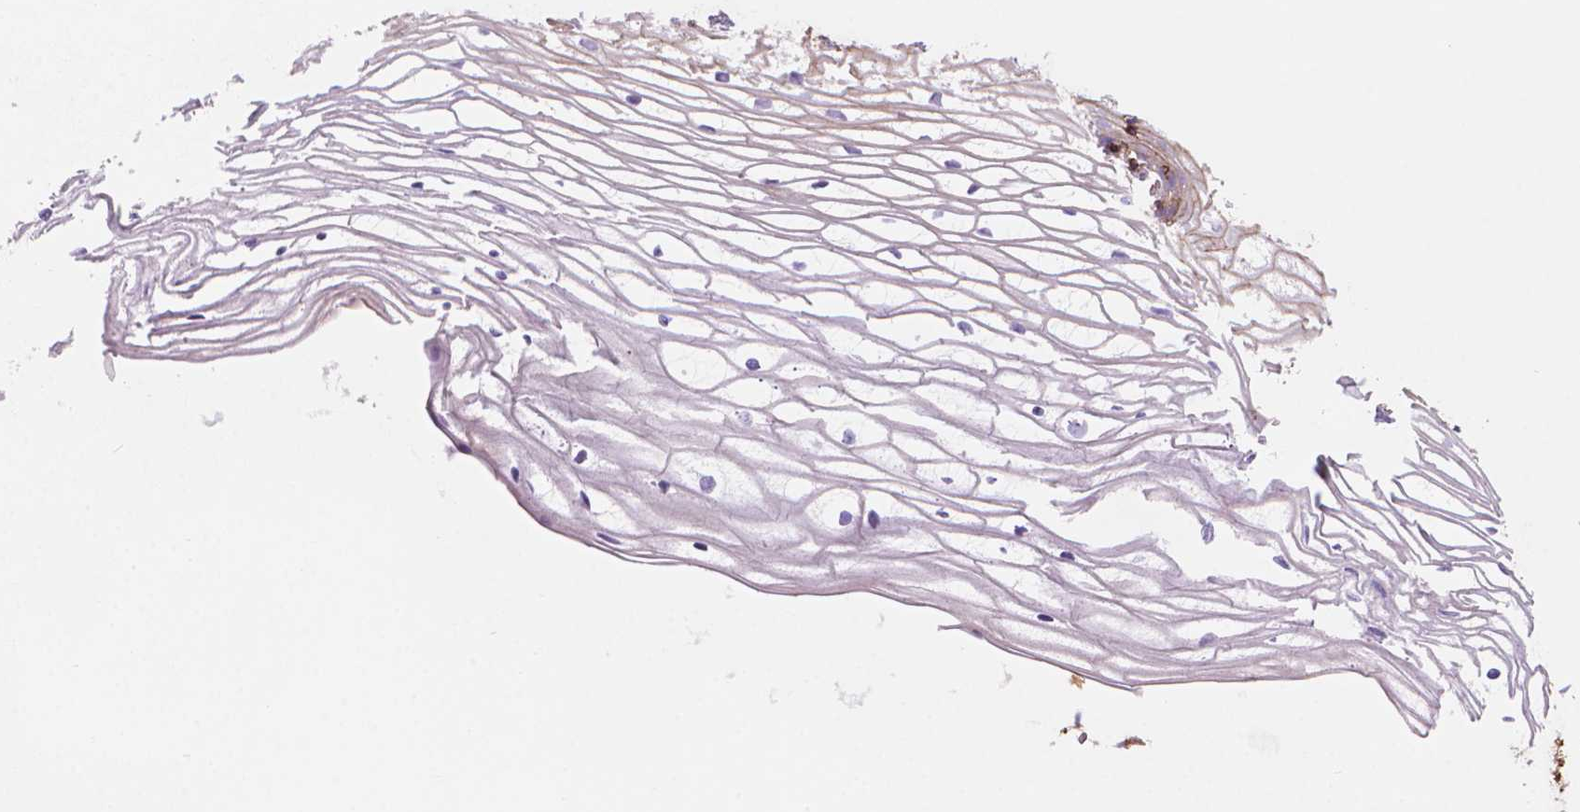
{"staining": {"intensity": "moderate", "quantity": ">75%", "location": "cytoplasmic/membranous"}, "tissue": "cervix", "cell_type": "Glandular cells", "image_type": "normal", "snomed": [{"axis": "morphology", "description": "Normal tissue, NOS"}, {"axis": "topography", "description": "Cervix"}], "caption": "The immunohistochemical stain labels moderate cytoplasmic/membranous expression in glandular cells of normal cervix. The staining was performed using DAB (3,3'-diaminobenzidine) to visualize the protein expression in brown, while the nuclei were stained in blue with hematoxylin (Magnification: 20x).", "gene": "PATJ", "patient": {"sex": "female", "age": 40}}